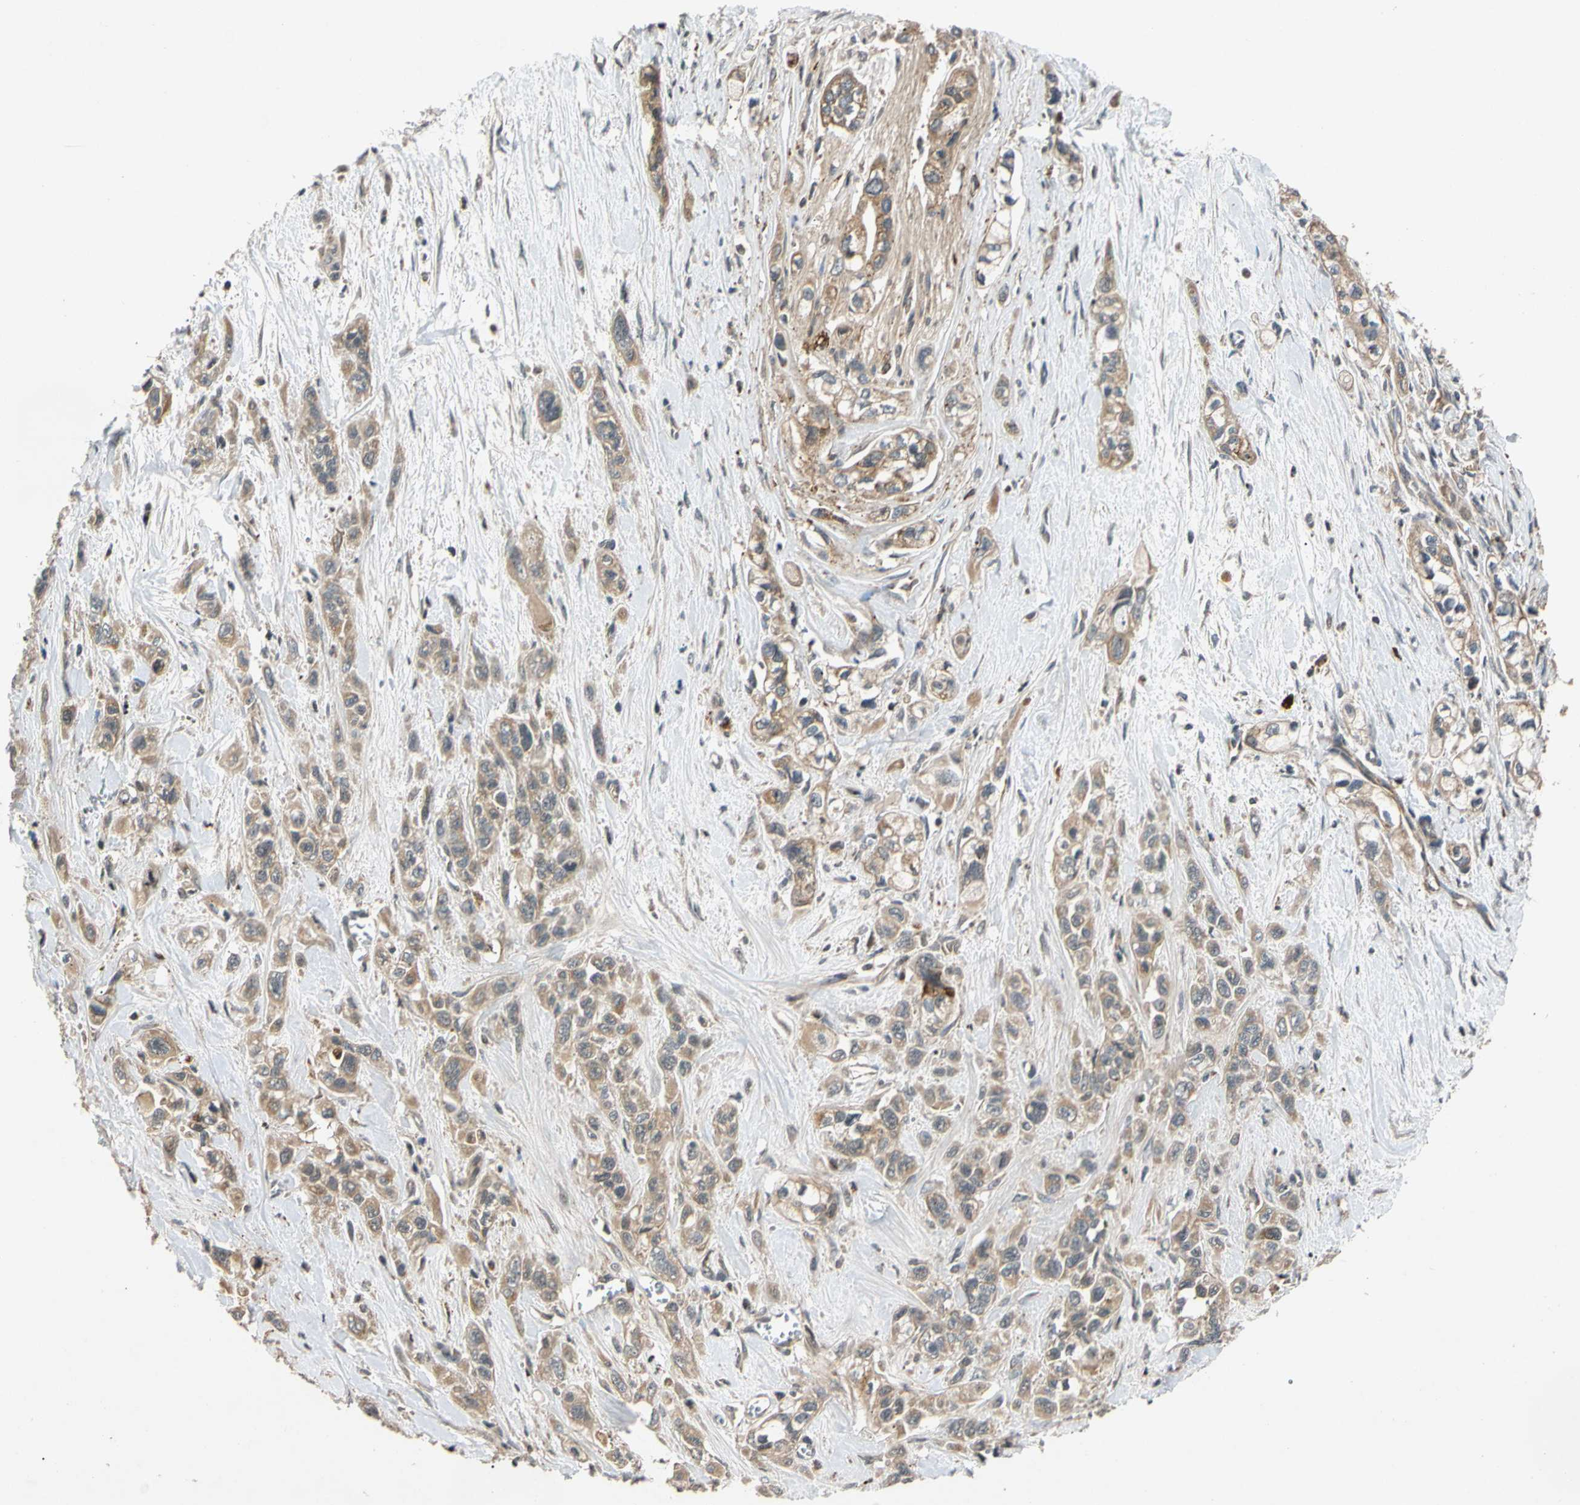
{"staining": {"intensity": "moderate", "quantity": ">75%", "location": "cytoplasmic/membranous"}, "tissue": "pancreatic cancer", "cell_type": "Tumor cells", "image_type": "cancer", "snomed": [{"axis": "morphology", "description": "Adenocarcinoma, NOS"}, {"axis": "topography", "description": "Pancreas"}], "caption": "Immunohistochemistry (IHC) (DAB) staining of human pancreatic cancer displays moderate cytoplasmic/membranous protein expression in about >75% of tumor cells. Using DAB (3,3'-diaminobenzidine) (brown) and hematoxylin (blue) stains, captured at high magnification using brightfield microscopy.", "gene": "MRPS22", "patient": {"sex": "male", "age": 74}}